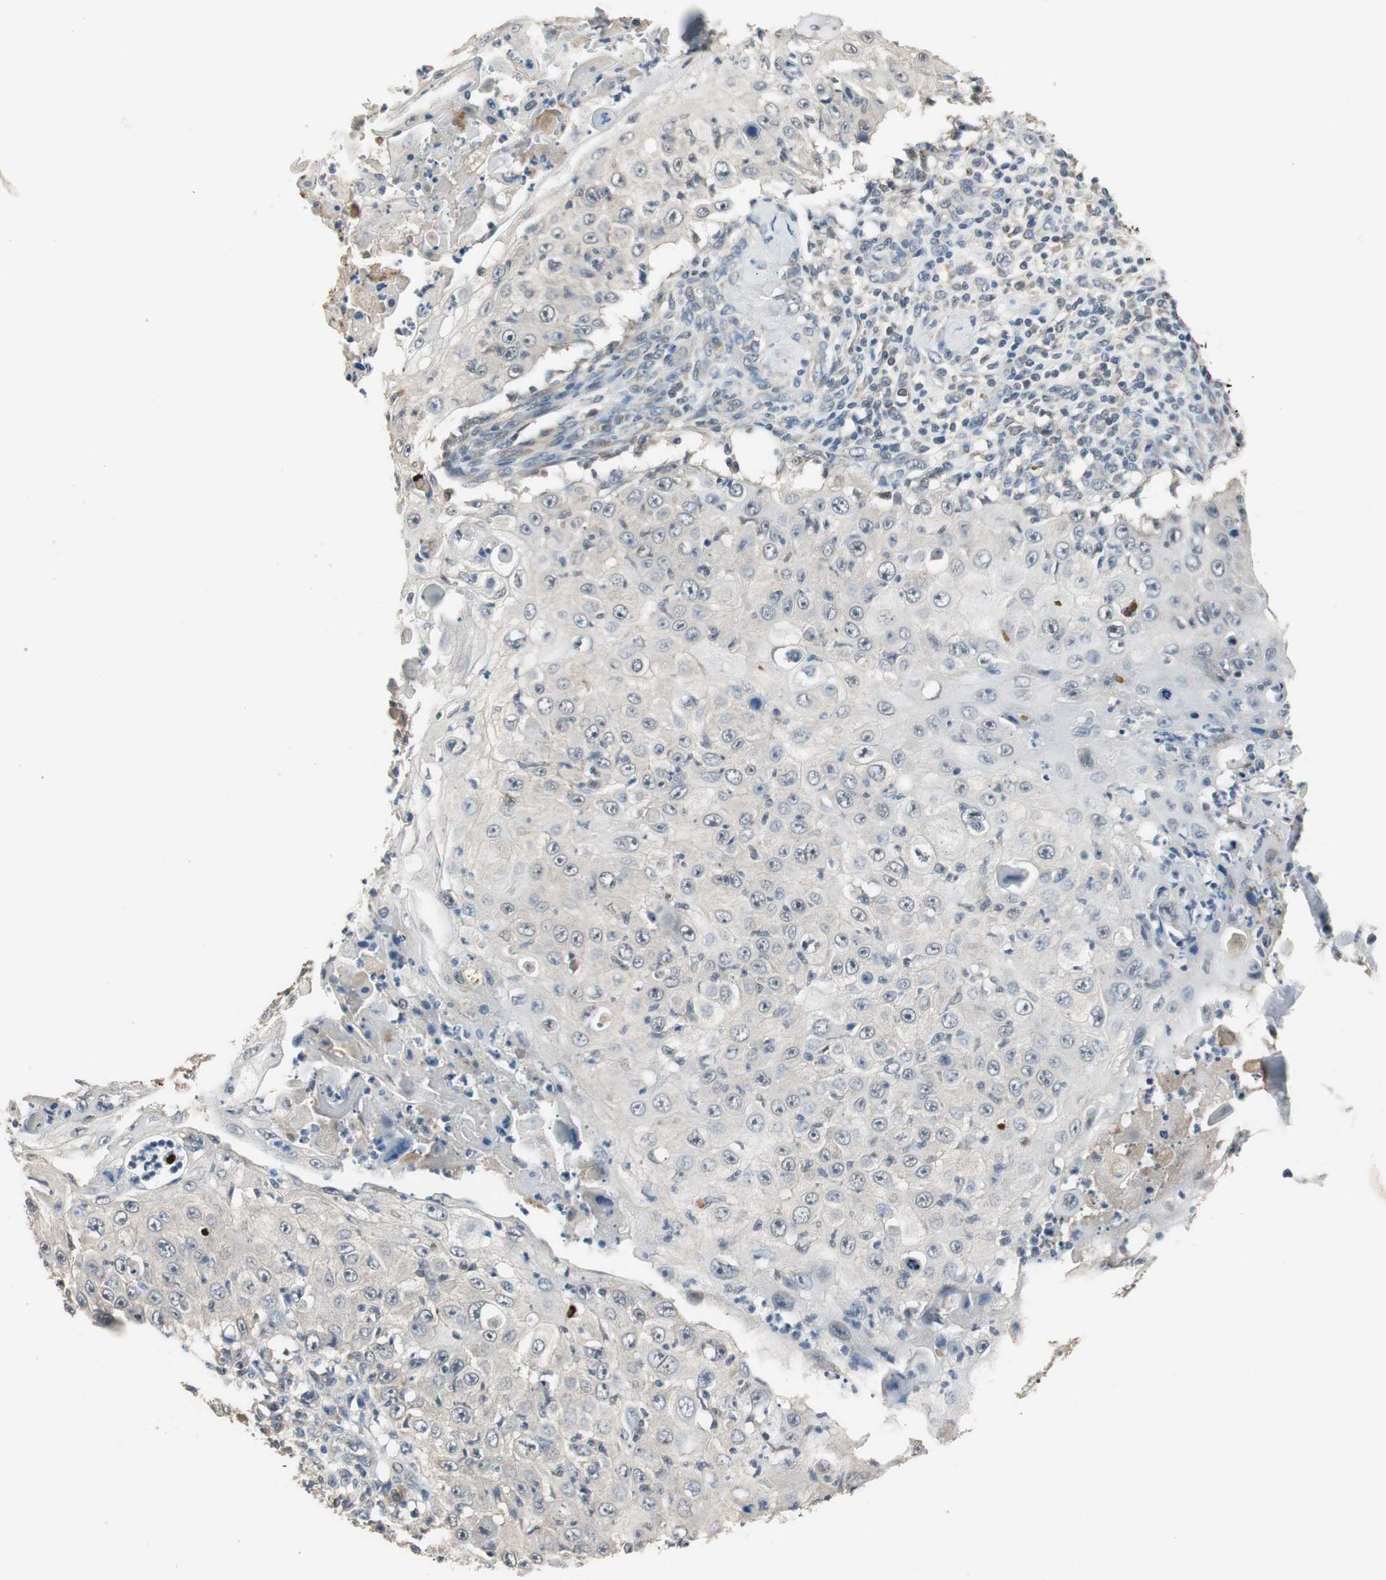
{"staining": {"intensity": "negative", "quantity": "none", "location": "none"}, "tissue": "skin cancer", "cell_type": "Tumor cells", "image_type": "cancer", "snomed": [{"axis": "morphology", "description": "Squamous cell carcinoma, NOS"}, {"axis": "topography", "description": "Skin"}], "caption": "Micrograph shows no significant protein expression in tumor cells of skin cancer (squamous cell carcinoma).", "gene": "PTPRN2", "patient": {"sex": "male", "age": 86}}